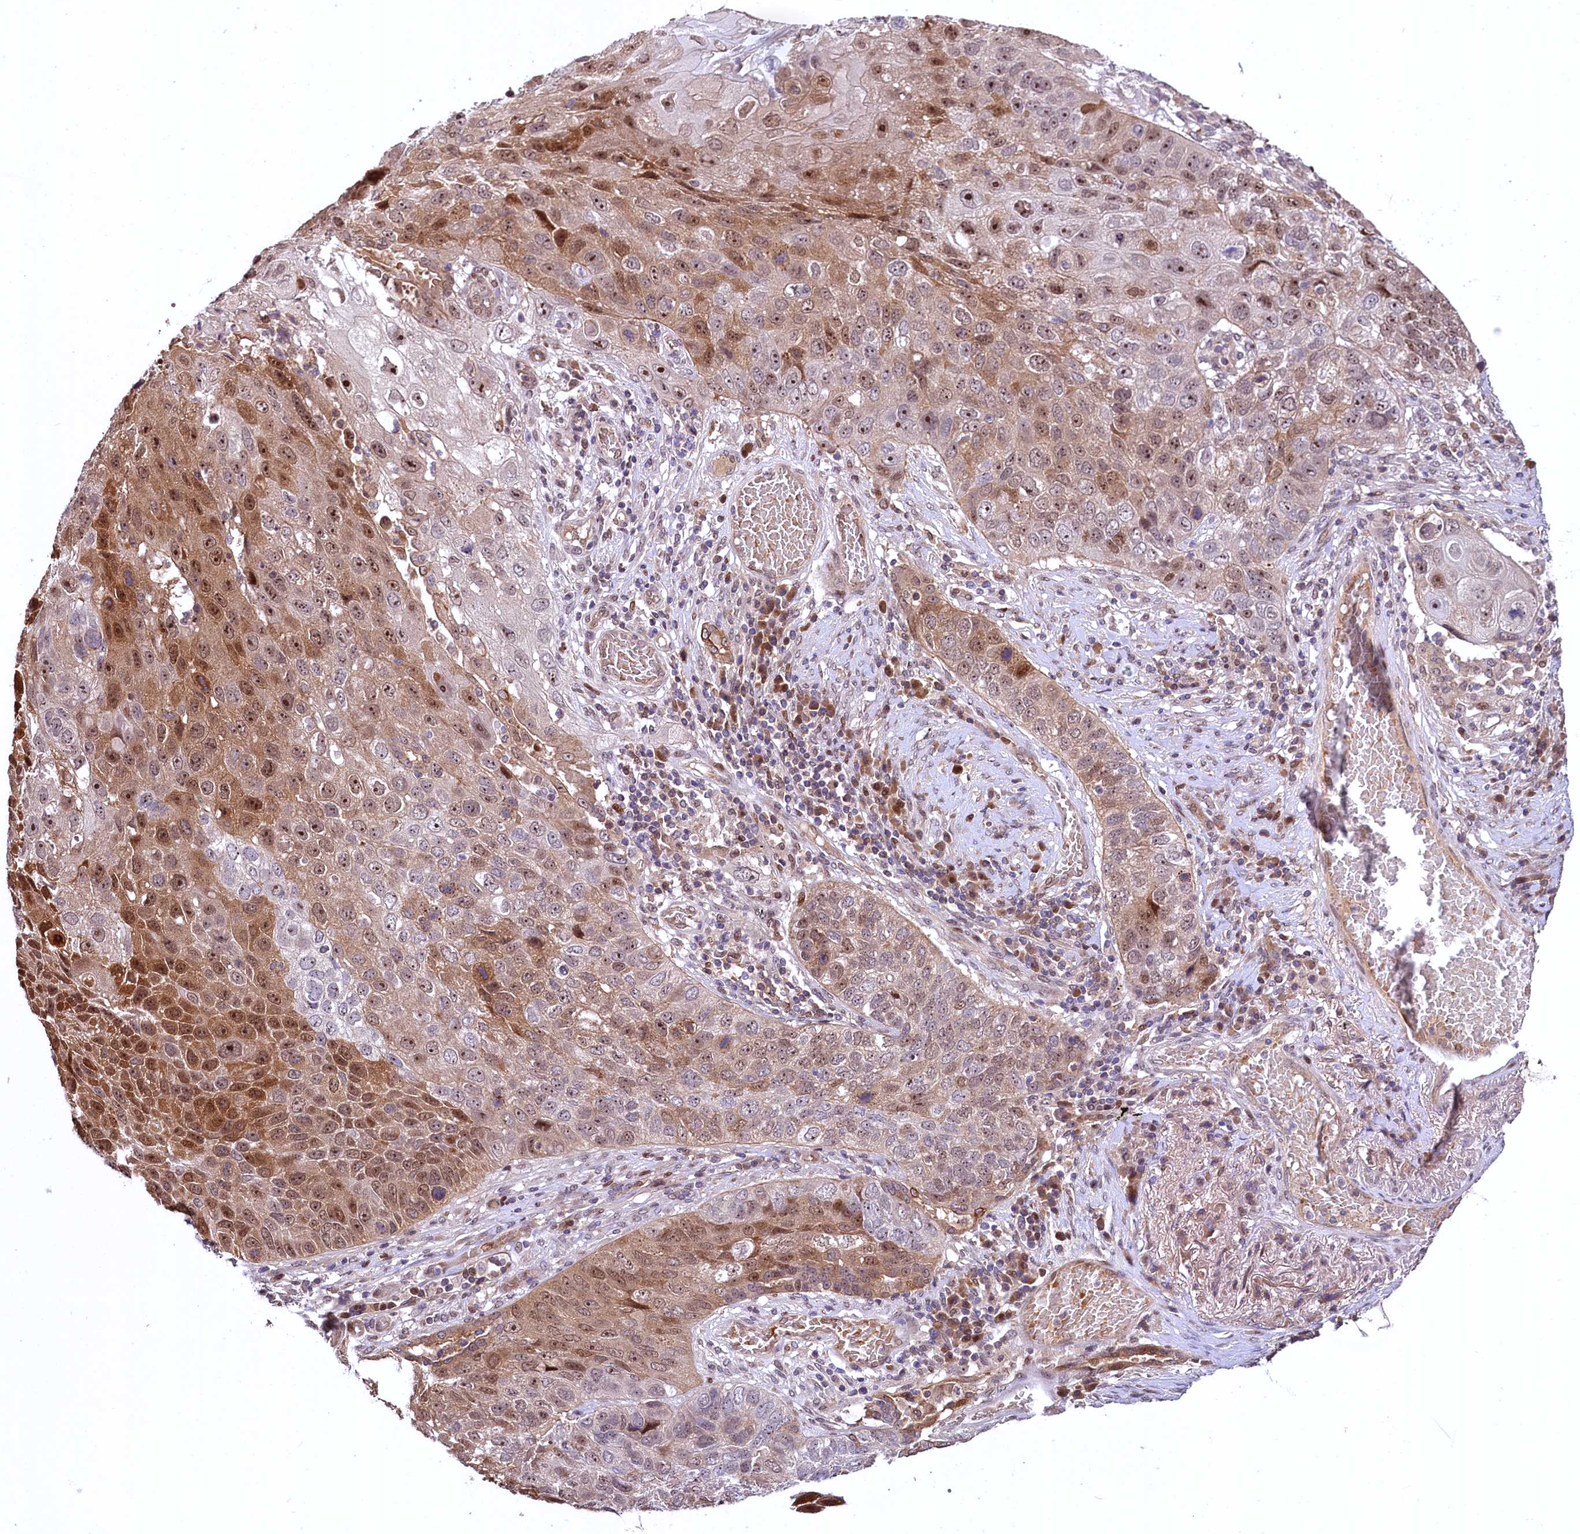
{"staining": {"intensity": "moderate", "quantity": ">75%", "location": "cytoplasmic/membranous,nuclear"}, "tissue": "lung cancer", "cell_type": "Tumor cells", "image_type": "cancer", "snomed": [{"axis": "morphology", "description": "Squamous cell carcinoma, NOS"}, {"axis": "topography", "description": "Lung"}], "caption": "The histopathology image displays a brown stain indicating the presence of a protein in the cytoplasmic/membranous and nuclear of tumor cells in lung cancer.", "gene": "N4BP2L1", "patient": {"sex": "male", "age": 61}}